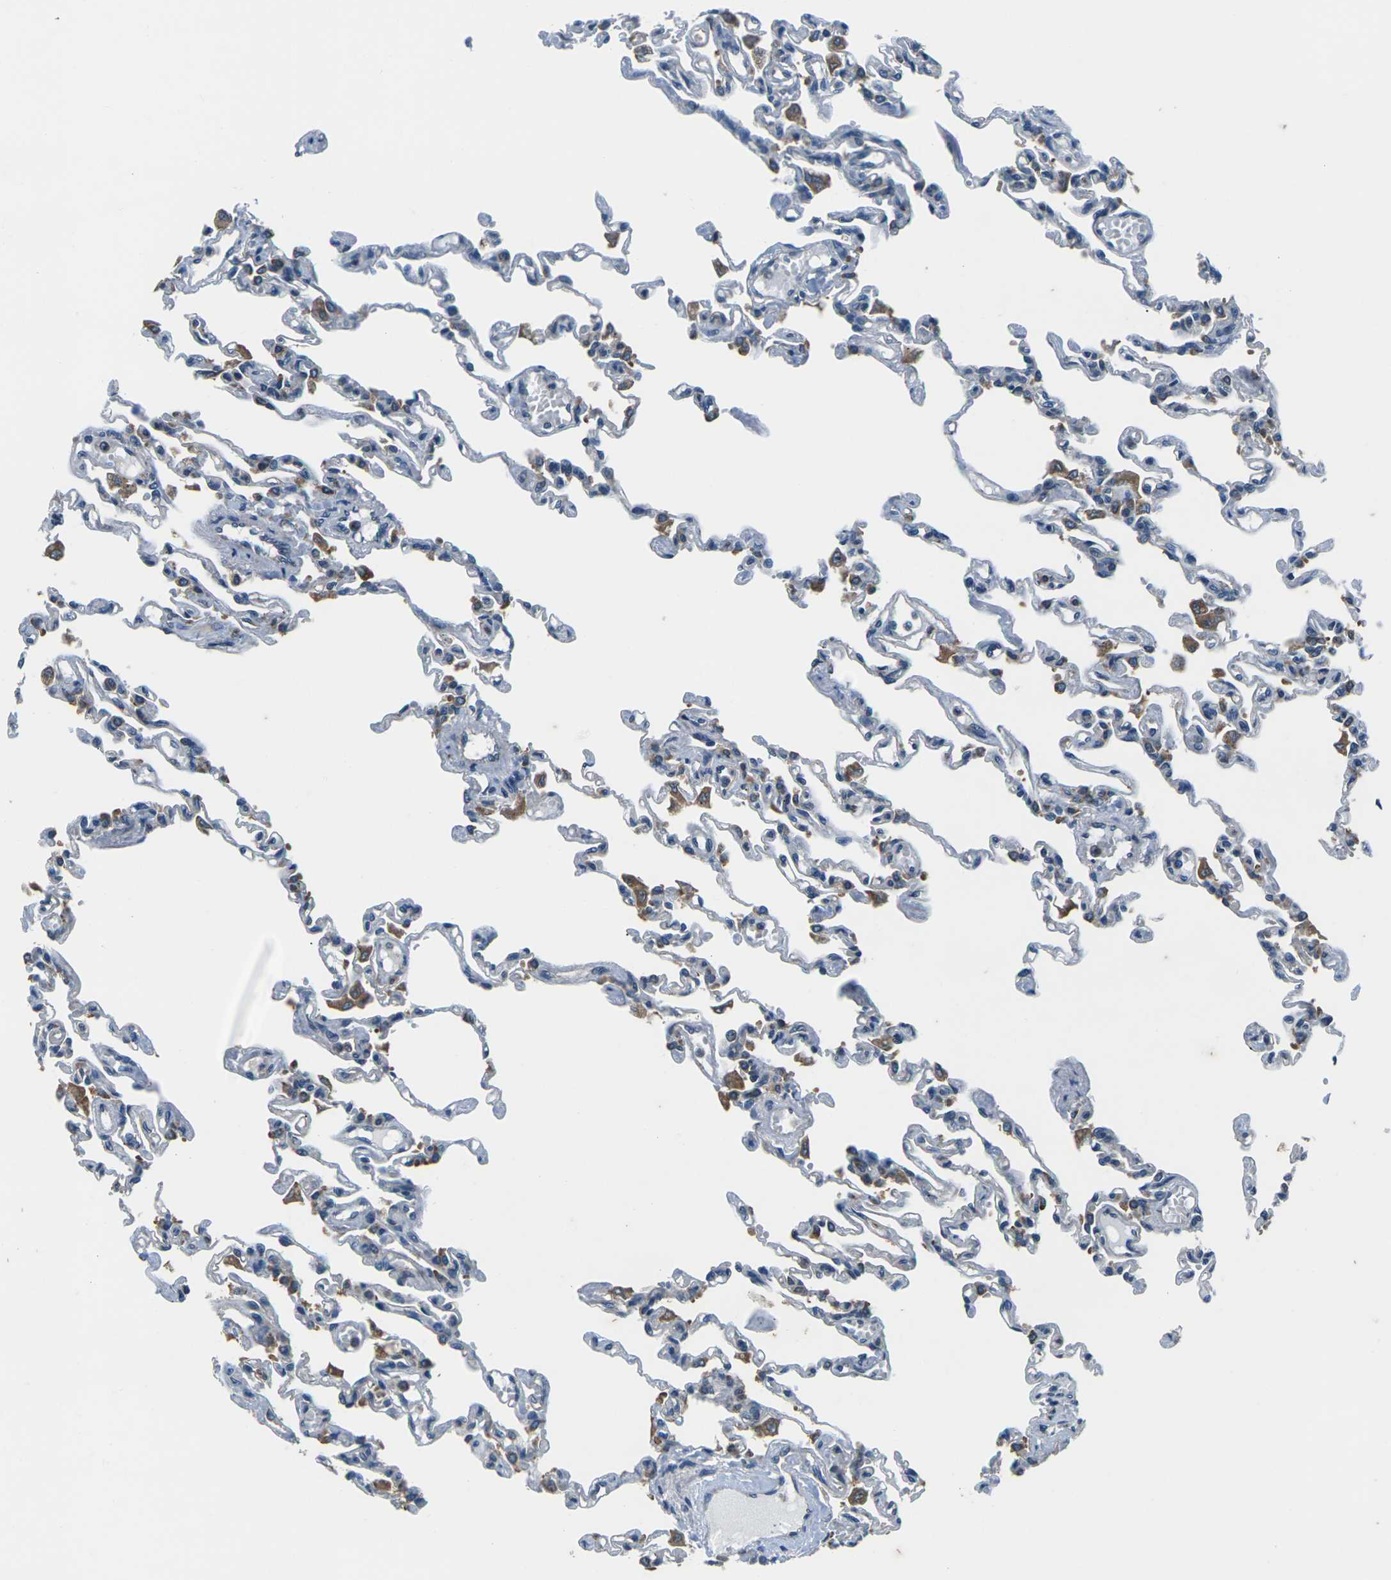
{"staining": {"intensity": "moderate", "quantity": "<25%", "location": "cytoplasmic/membranous"}, "tissue": "lung", "cell_type": "Alveolar cells", "image_type": "normal", "snomed": [{"axis": "morphology", "description": "Normal tissue, NOS"}, {"axis": "topography", "description": "Lung"}], "caption": "A low amount of moderate cytoplasmic/membranous staining is seen in approximately <25% of alveolar cells in benign lung. (Stains: DAB in brown, nuclei in blue, Microscopy: brightfield microscopy at high magnification).", "gene": "GABRP", "patient": {"sex": "male", "age": 21}}